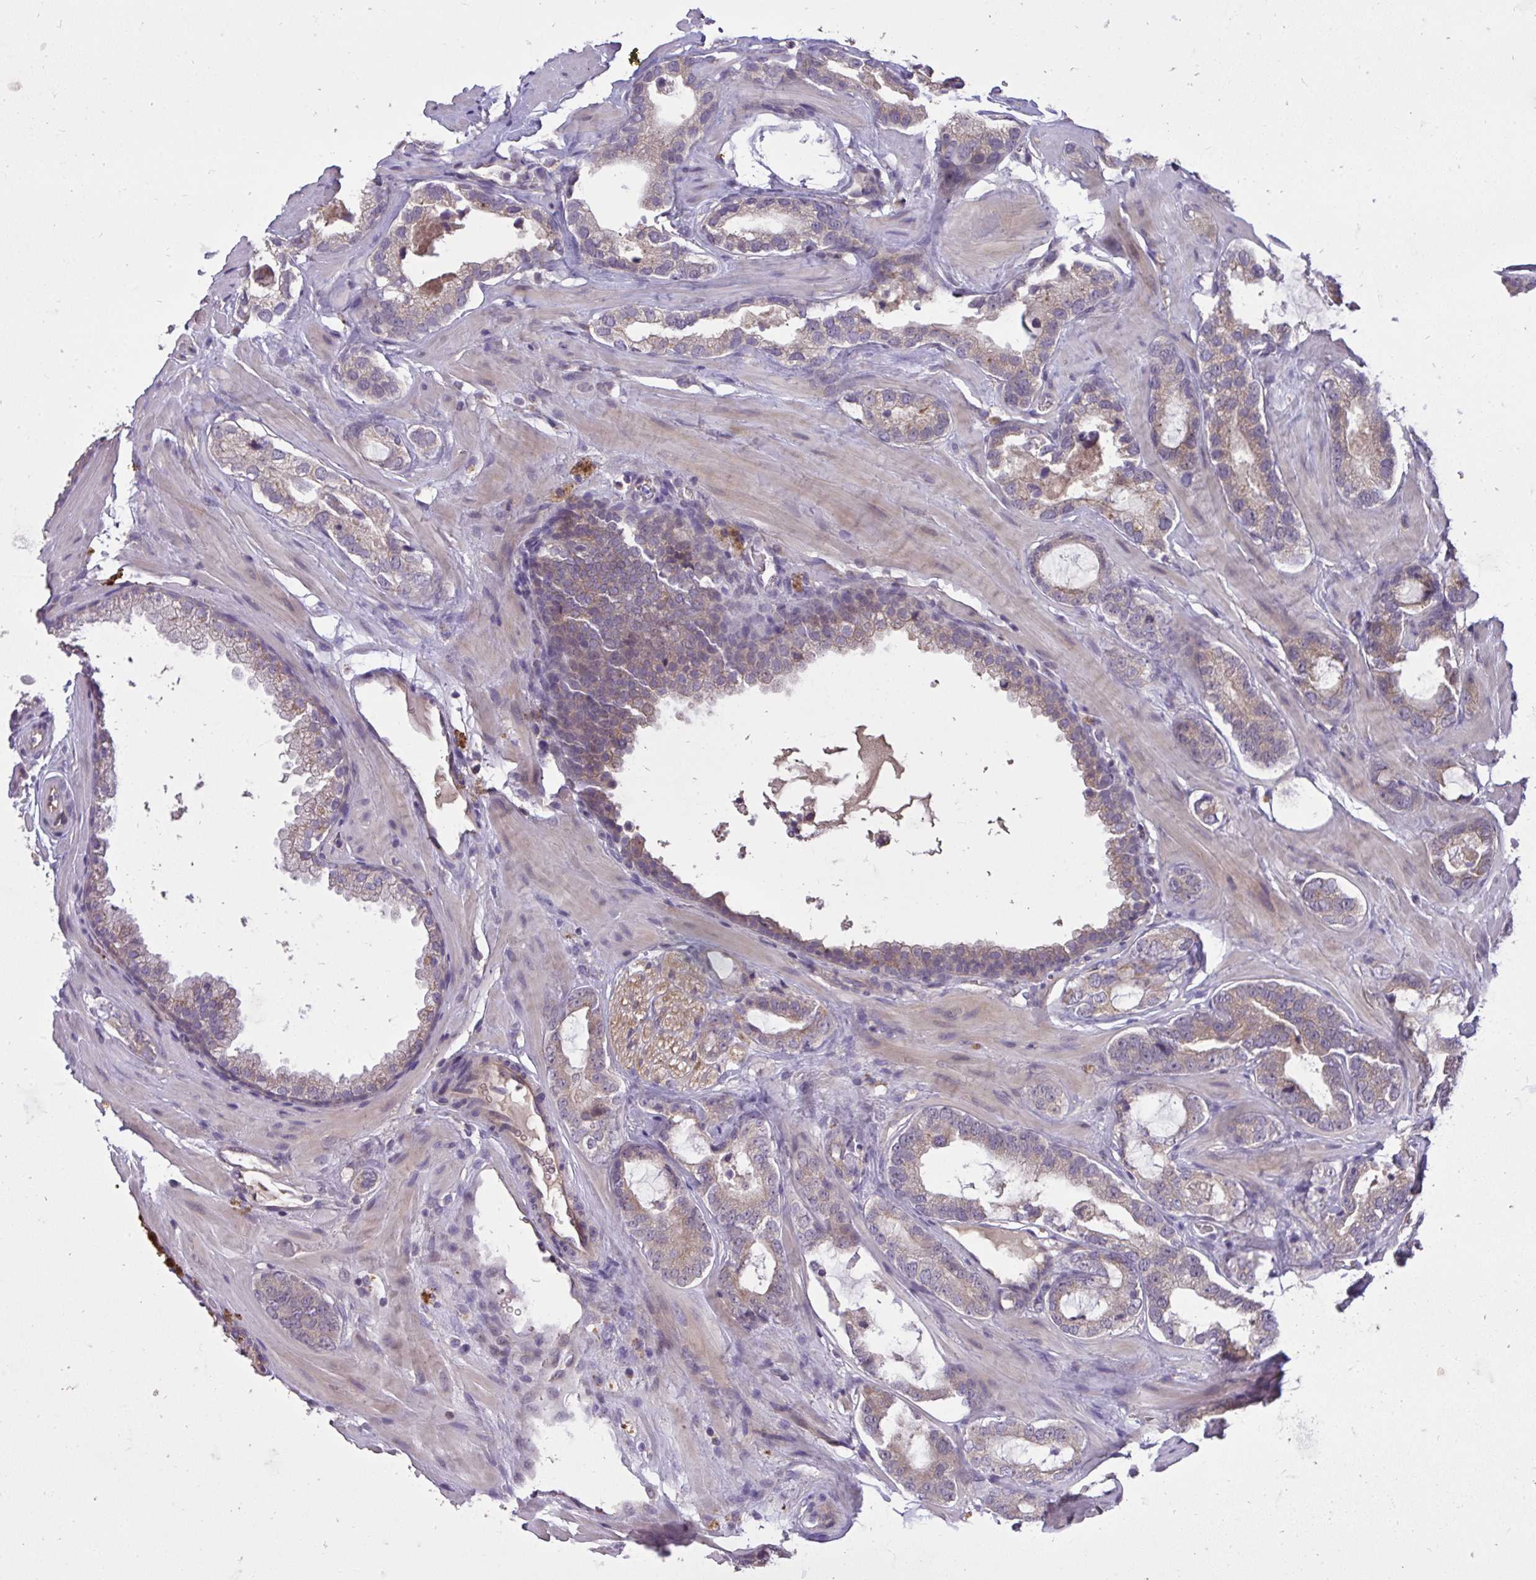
{"staining": {"intensity": "weak", "quantity": "25%-75%", "location": "cytoplasmic/membranous"}, "tissue": "prostate cancer", "cell_type": "Tumor cells", "image_type": "cancer", "snomed": [{"axis": "morphology", "description": "Adenocarcinoma, Low grade"}, {"axis": "topography", "description": "Prostate"}], "caption": "An image showing weak cytoplasmic/membranous staining in approximately 25%-75% of tumor cells in prostate adenocarcinoma (low-grade), as visualized by brown immunohistochemical staining.", "gene": "C19orf54", "patient": {"sex": "male", "age": 62}}